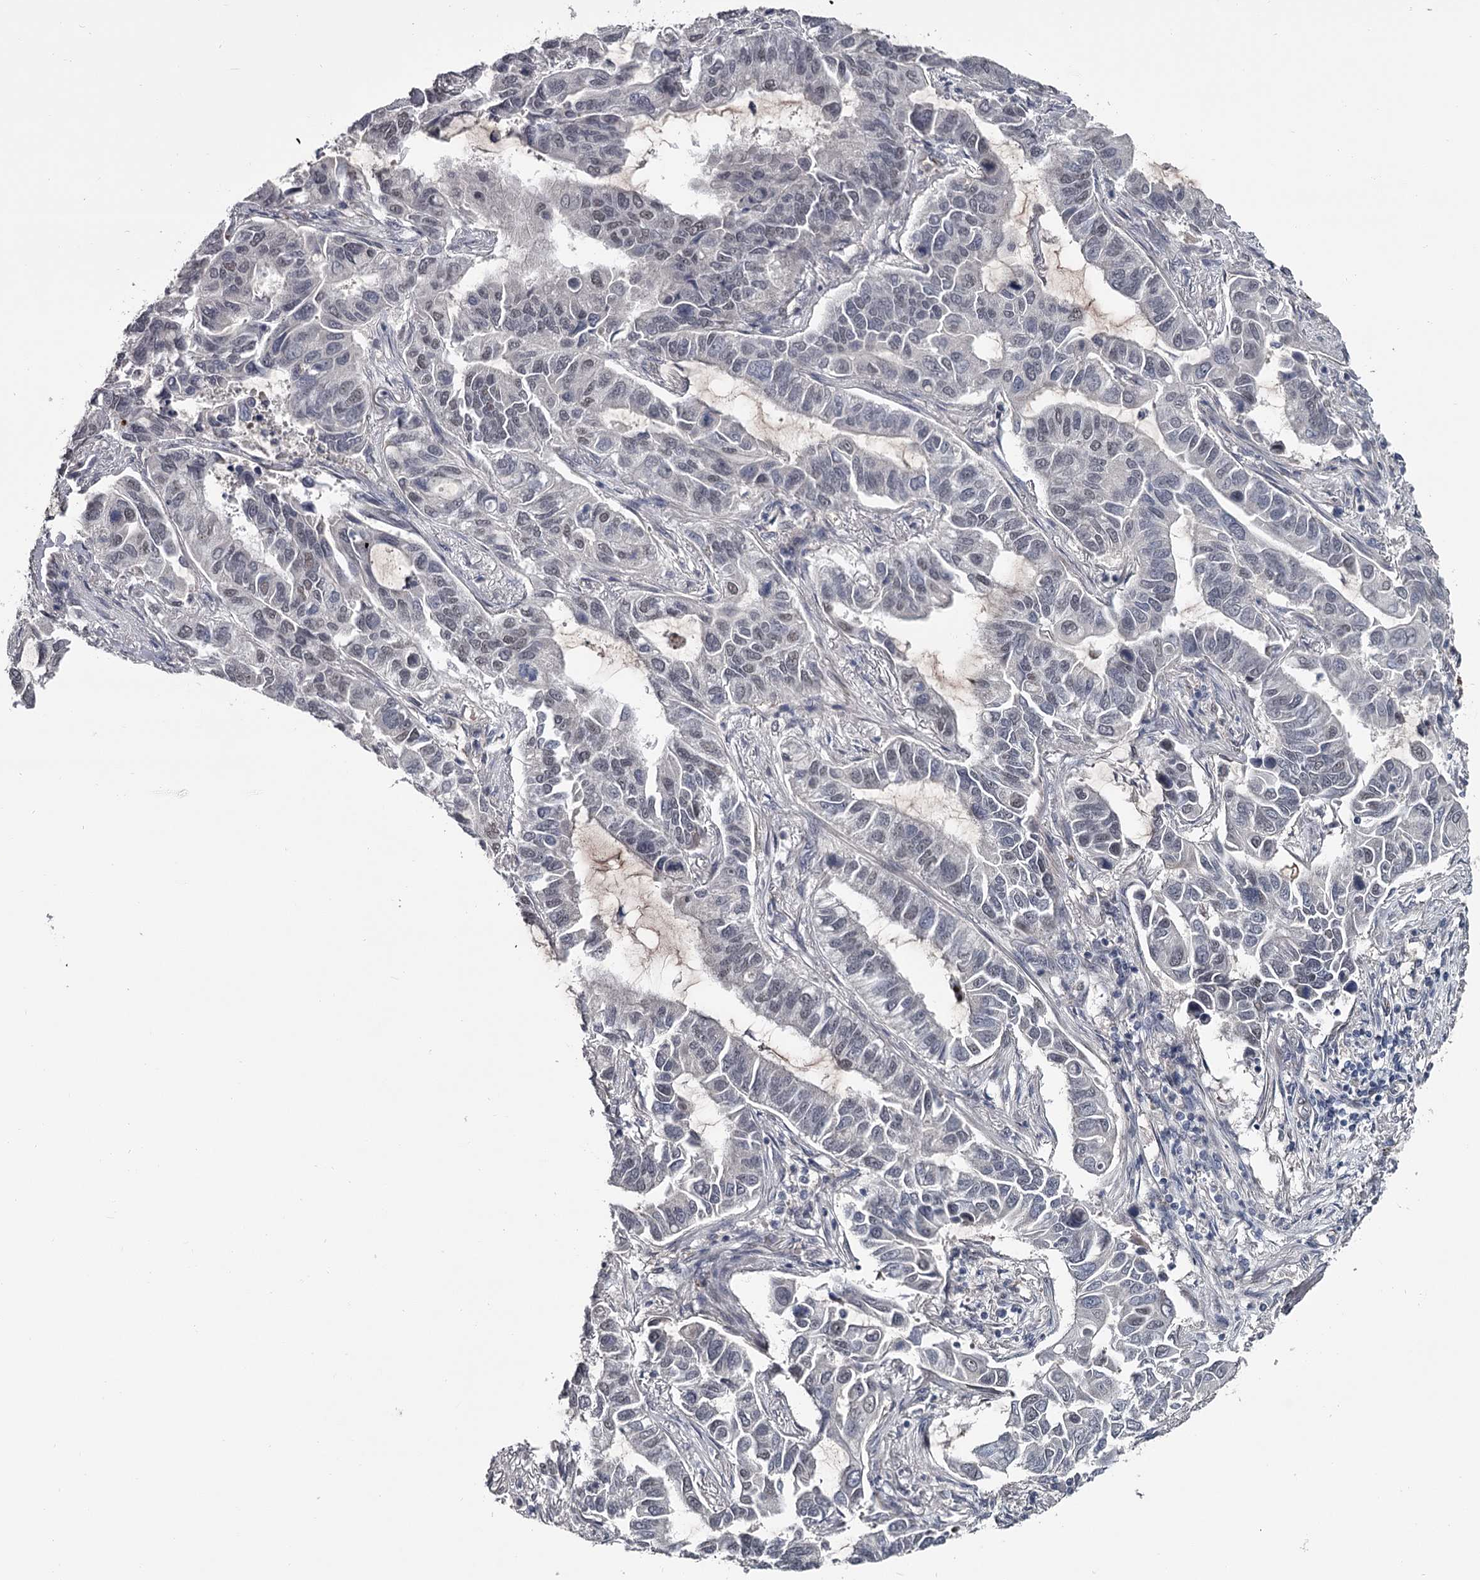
{"staining": {"intensity": "weak", "quantity": "<25%", "location": "nuclear"}, "tissue": "lung cancer", "cell_type": "Tumor cells", "image_type": "cancer", "snomed": [{"axis": "morphology", "description": "Adenocarcinoma, NOS"}, {"axis": "topography", "description": "Lung"}], "caption": "DAB immunohistochemical staining of human lung adenocarcinoma displays no significant staining in tumor cells.", "gene": "PRPF40B", "patient": {"sex": "male", "age": 64}}